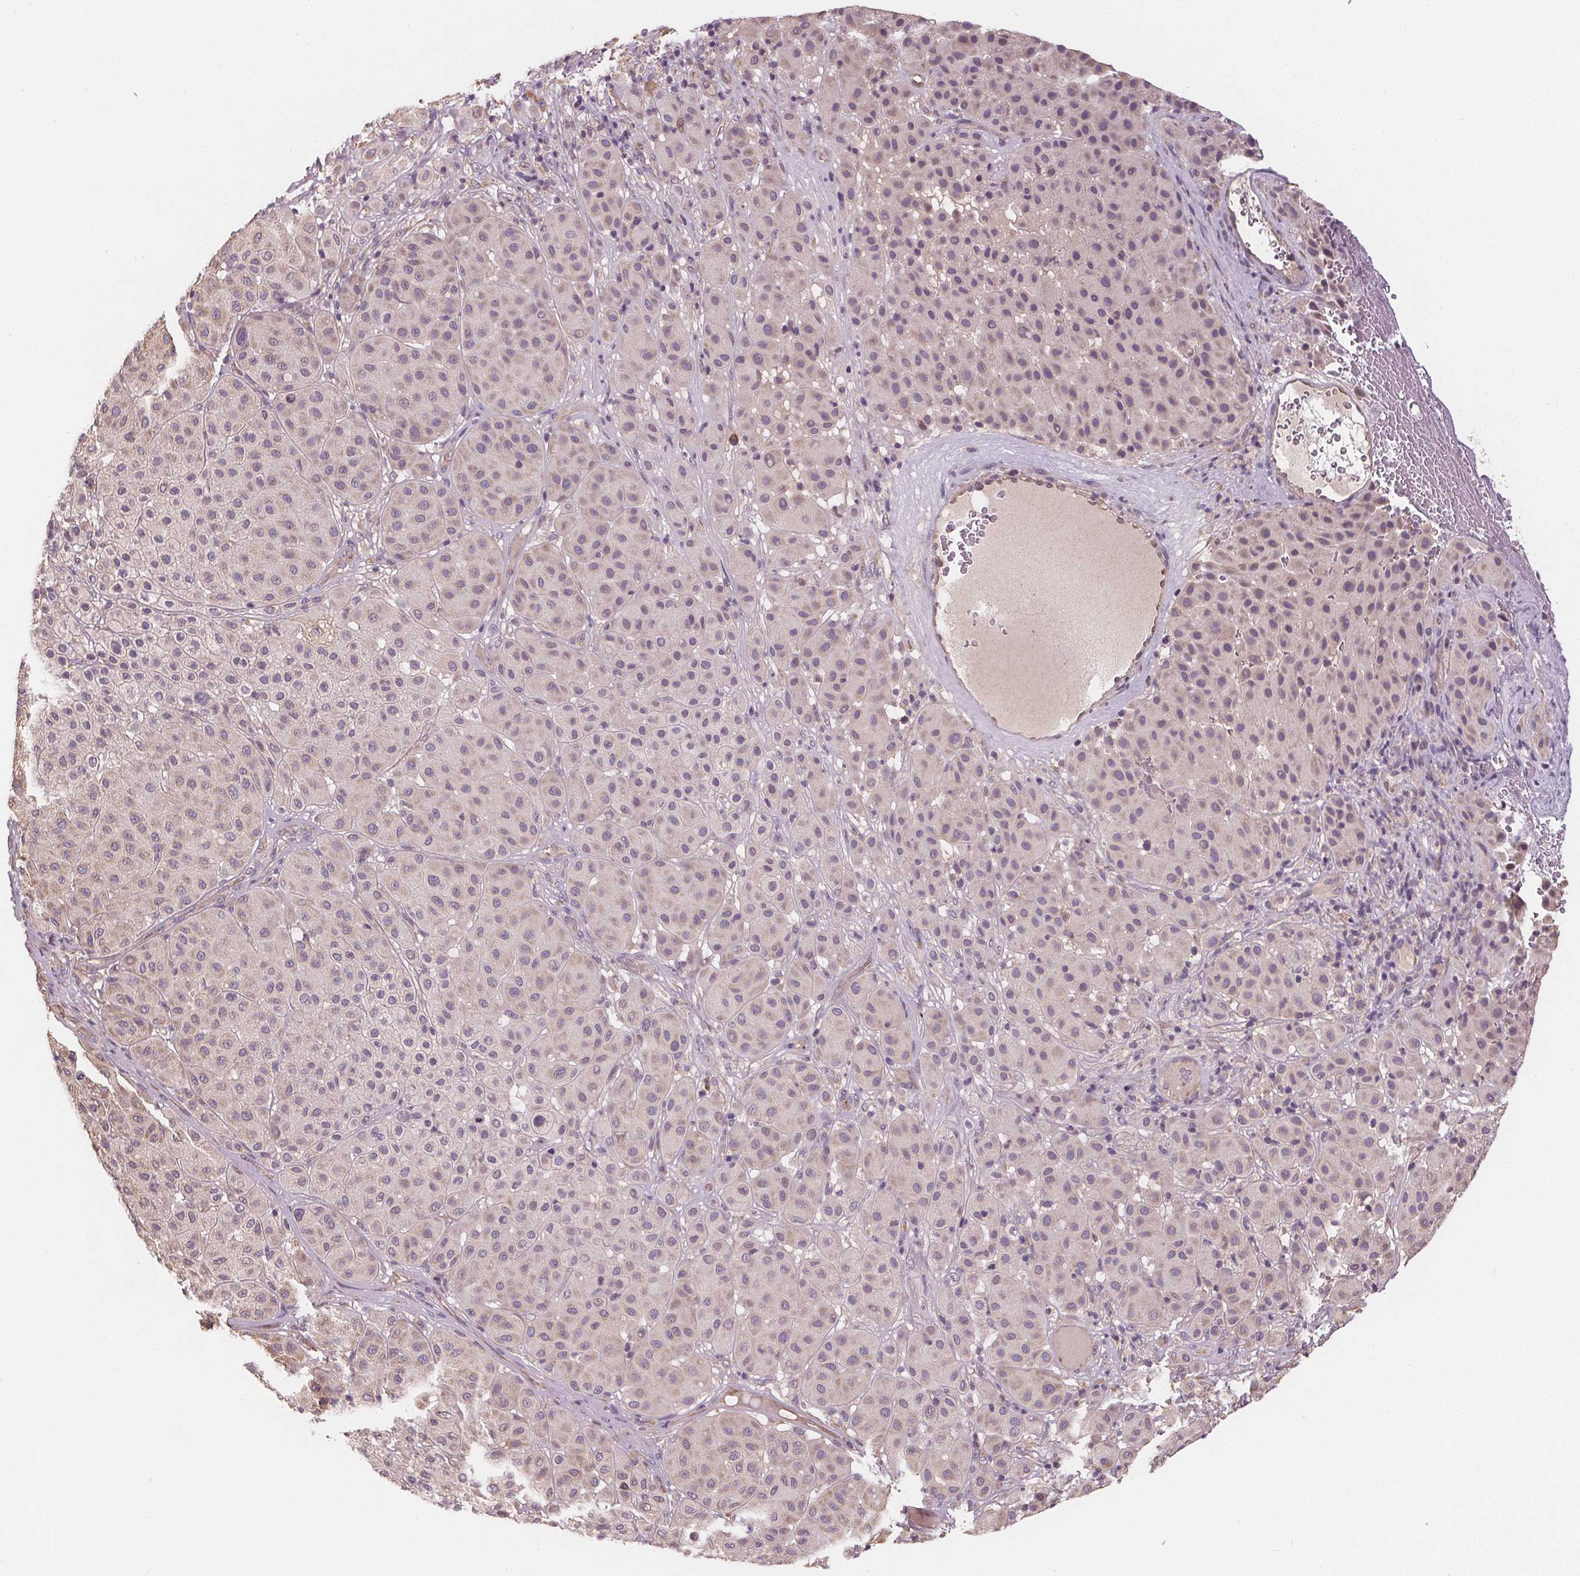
{"staining": {"intensity": "negative", "quantity": "none", "location": "none"}, "tissue": "melanoma", "cell_type": "Tumor cells", "image_type": "cancer", "snomed": [{"axis": "morphology", "description": "Malignant melanoma, Metastatic site"}, {"axis": "topography", "description": "Smooth muscle"}], "caption": "This is a image of immunohistochemistry (IHC) staining of melanoma, which shows no positivity in tumor cells.", "gene": "TMEM80", "patient": {"sex": "male", "age": 41}}